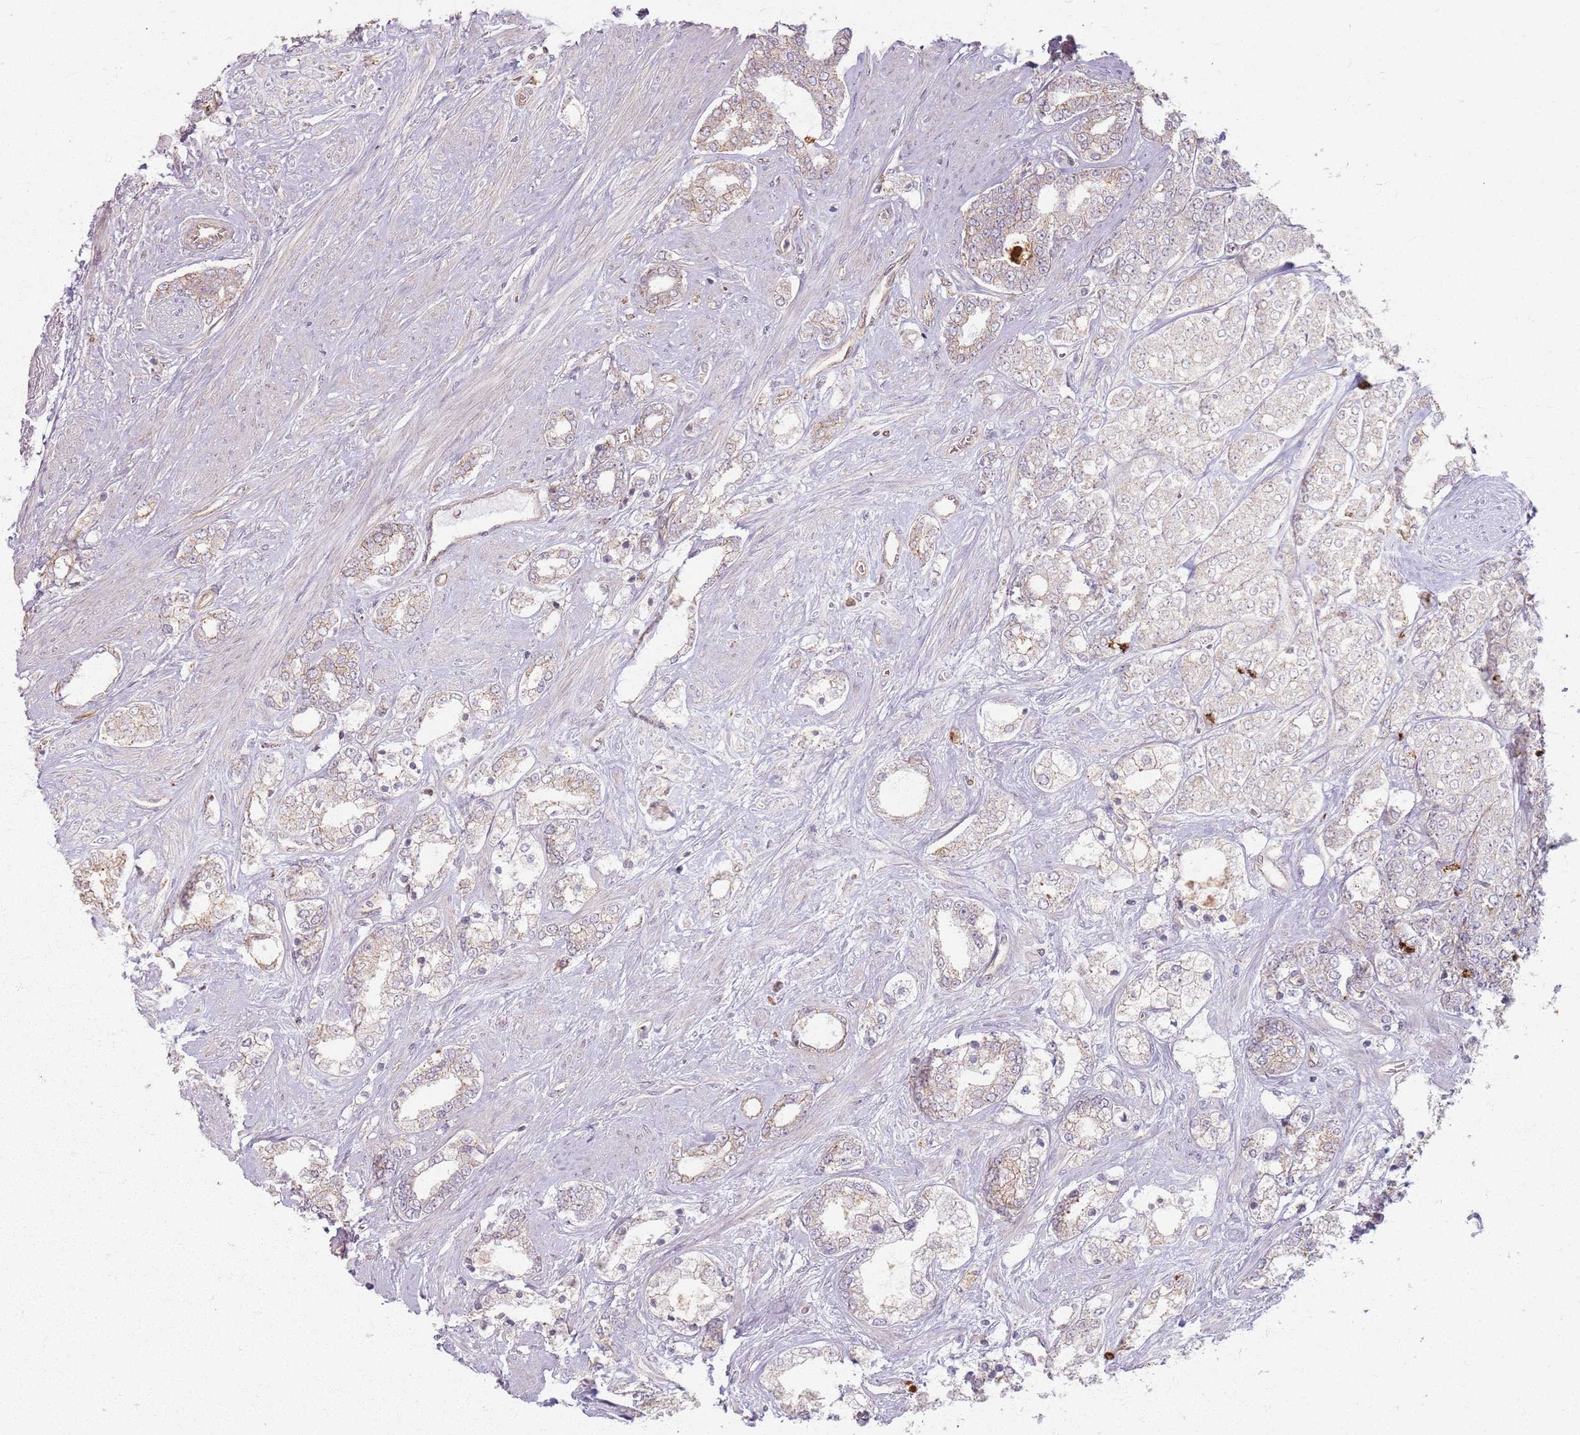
{"staining": {"intensity": "weak", "quantity": "25%-75%", "location": "cytoplasmic/membranous"}, "tissue": "prostate cancer", "cell_type": "Tumor cells", "image_type": "cancer", "snomed": [{"axis": "morphology", "description": "Adenocarcinoma, High grade"}, {"axis": "topography", "description": "Prostate"}], "caption": "A brown stain shows weak cytoplasmic/membranous positivity of a protein in human high-grade adenocarcinoma (prostate) tumor cells.", "gene": "KCNA5", "patient": {"sex": "male", "age": 64}}